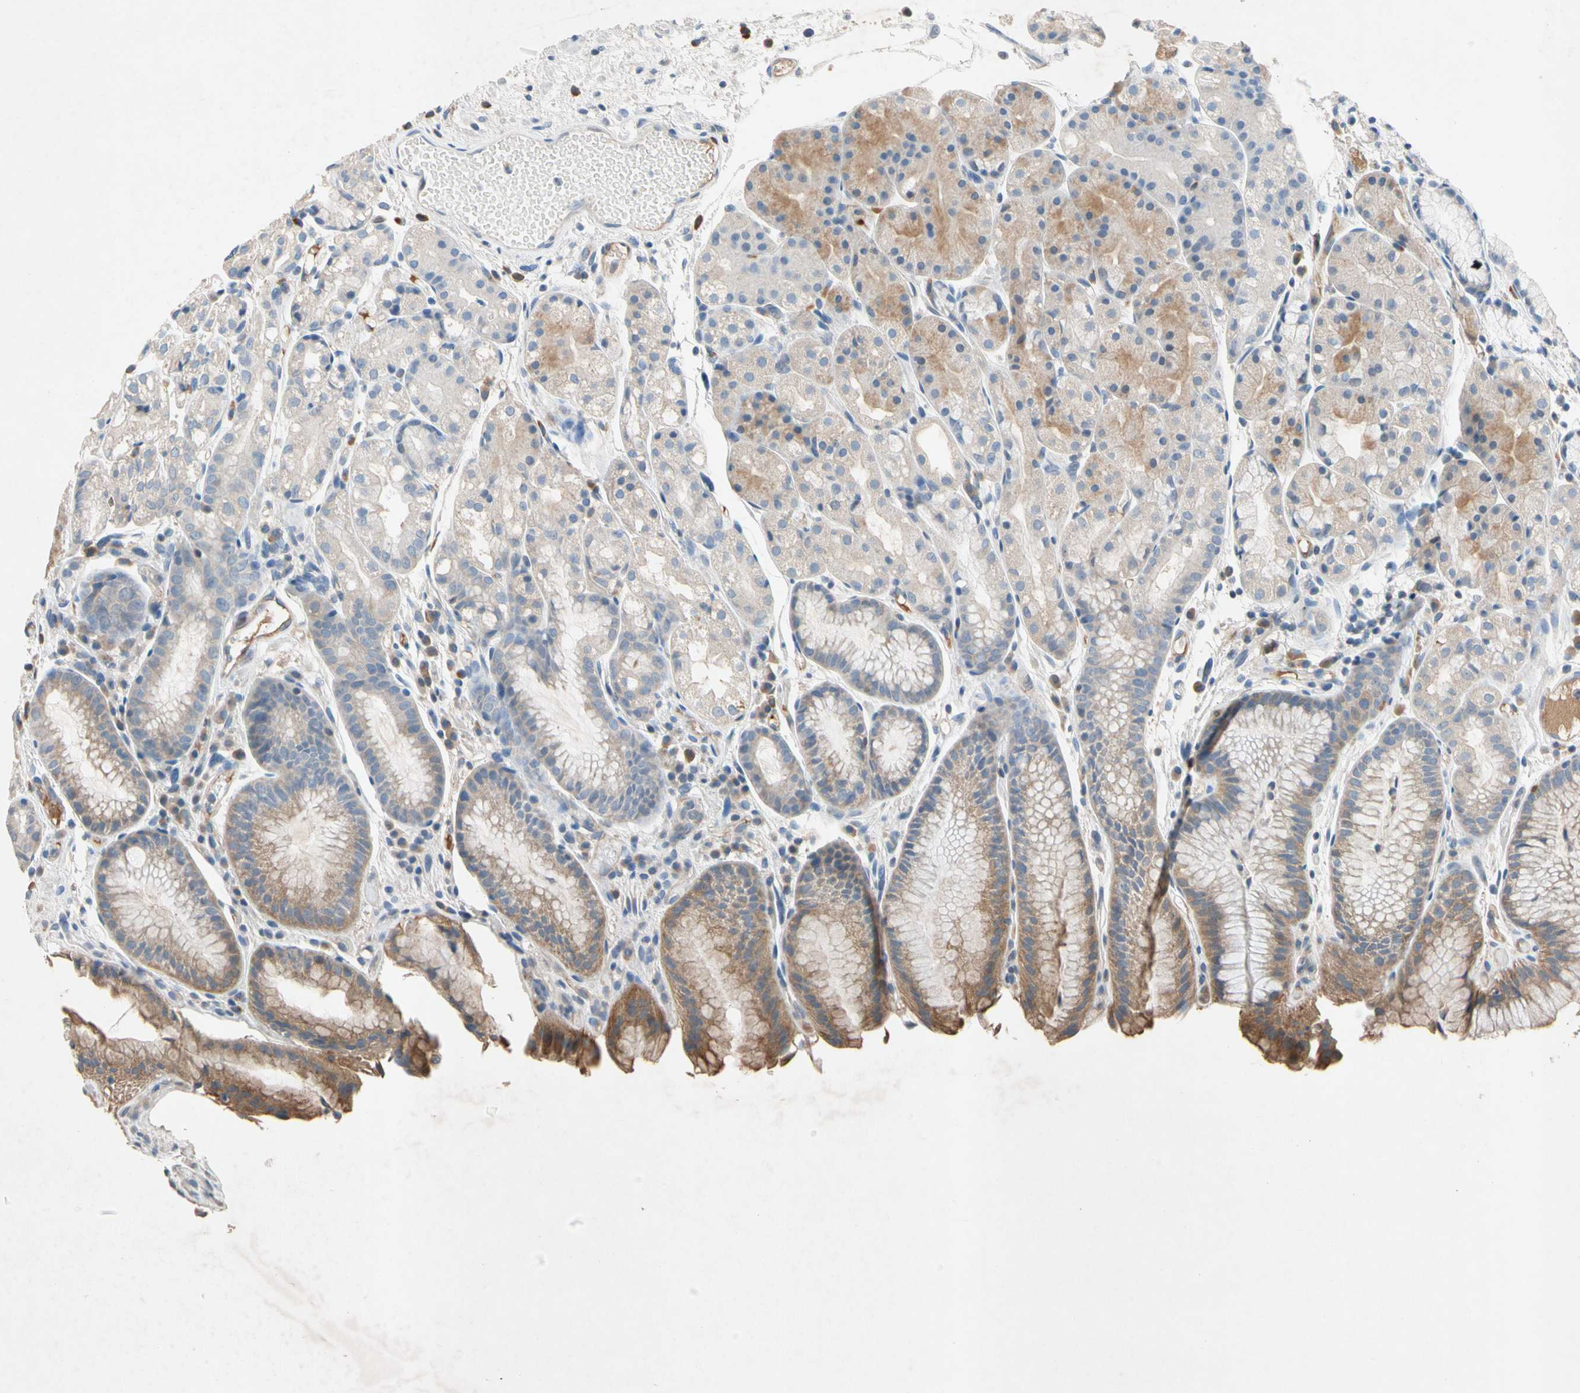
{"staining": {"intensity": "moderate", "quantity": "25%-75%", "location": "cytoplasmic/membranous"}, "tissue": "stomach", "cell_type": "Glandular cells", "image_type": "normal", "snomed": [{"axis": "morphology", "description": "Normal tissue, NOS"}, {"axis": "topography", "description": "Stomach, upper"}], "caption": "Immunohistochemical staining of benign human stomach demonstrates 25%-75% levels of moderate cytoplasmic/membranous protein positivity in about 25%-75% of glandular cells.", "gene": "NDFIP2", "patient": {"sex": "male", "age": 72}}